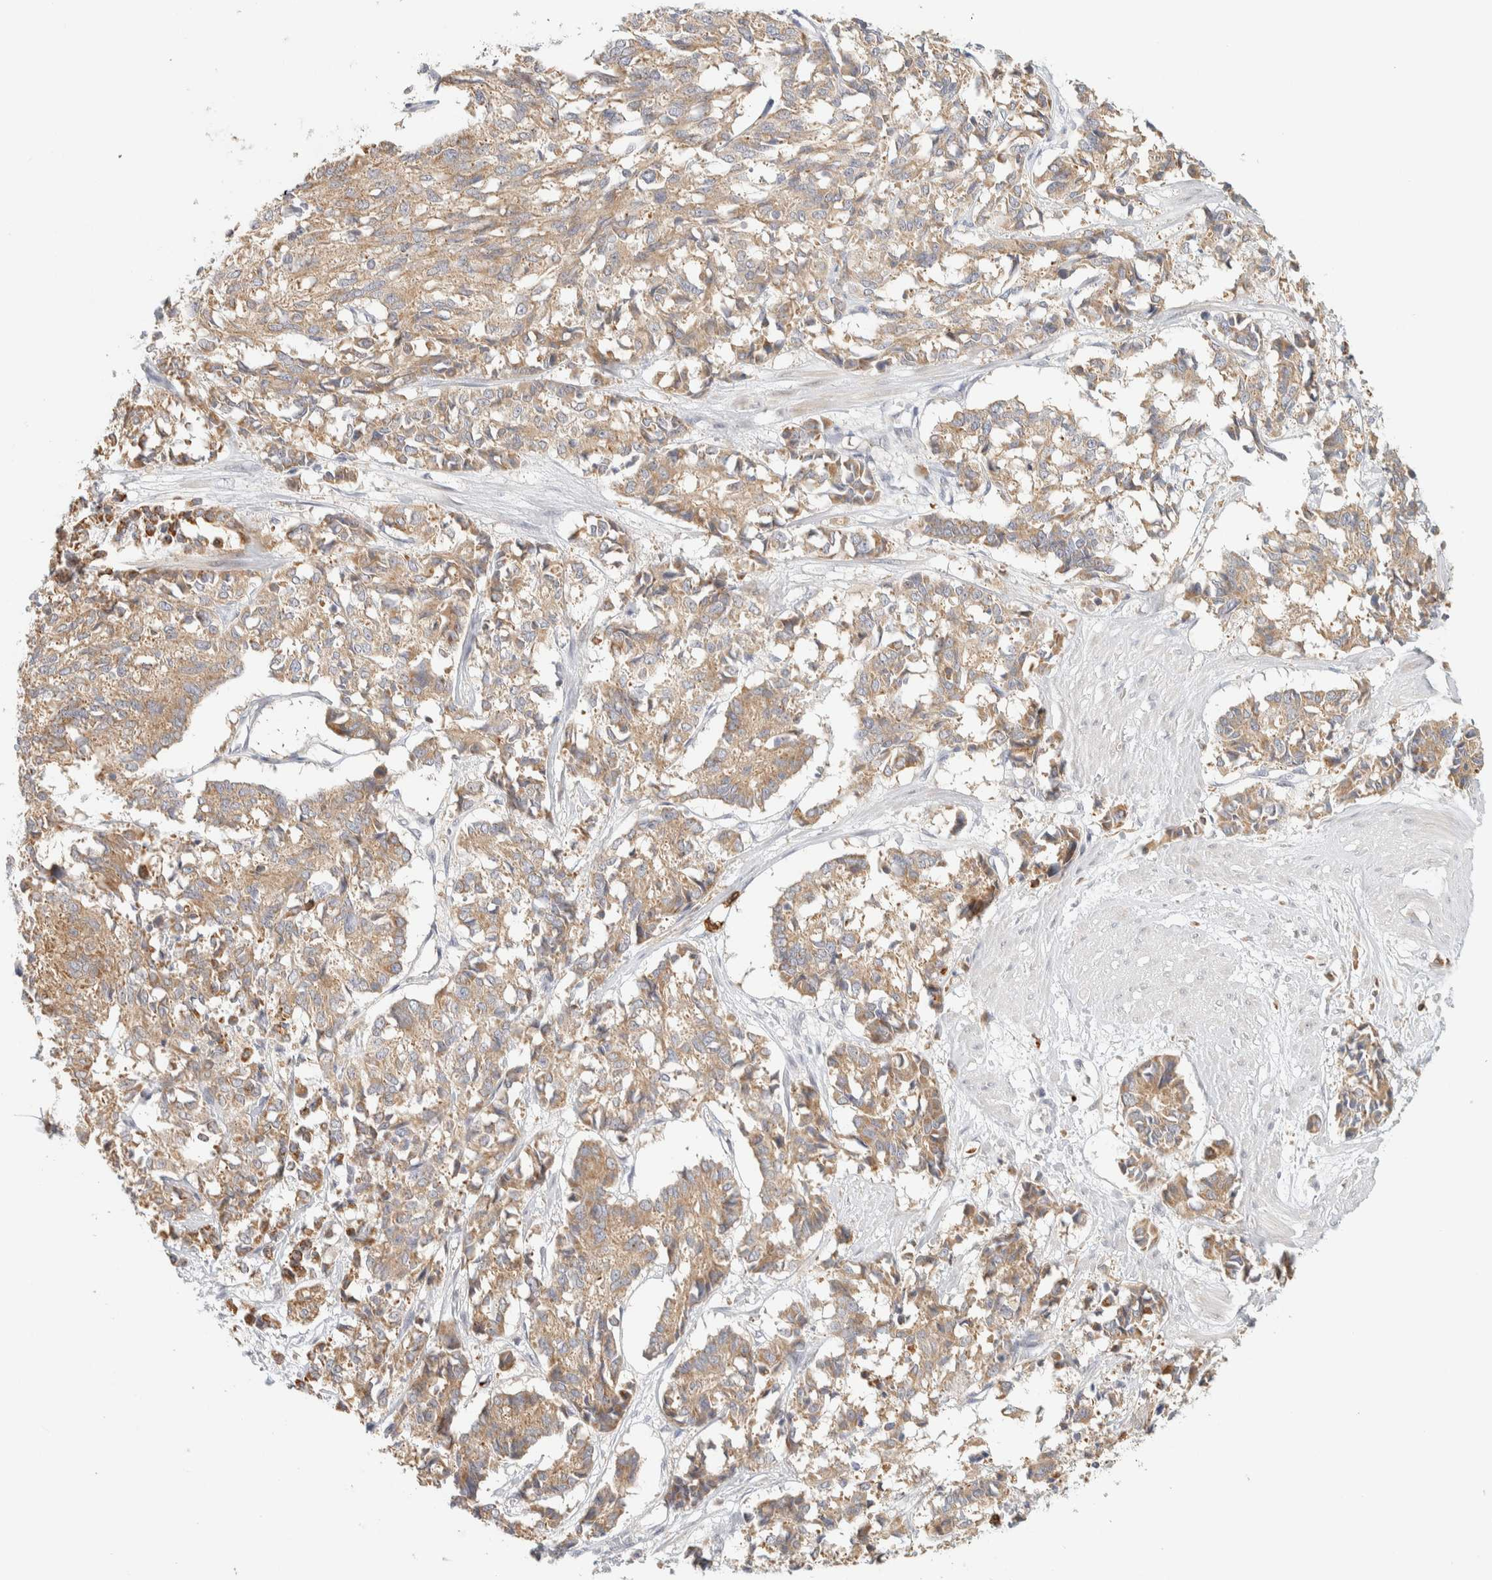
{"staining": {"intensity": "moderate", "quantity": ">75%", "location": "cytoplasmic/membranous"}, "tissue": "cervical cancer", "cell_type": "Tumor cells", "image_type": "cancer", "snomed": [{"axis": "morphology", "description": "Squamous cell carcinoma, NOS"}, {"axis": "topography", "description": "Cervix"}], "caption": "Squamous cell carcinoma (cervical) stained with a brown dye demonstrates moderate cytoplasmic/membranous positive expression in about >75% of tumor cells.", "gene": "RUNDC1", "patient": {"sex": "female", "age": 35}}